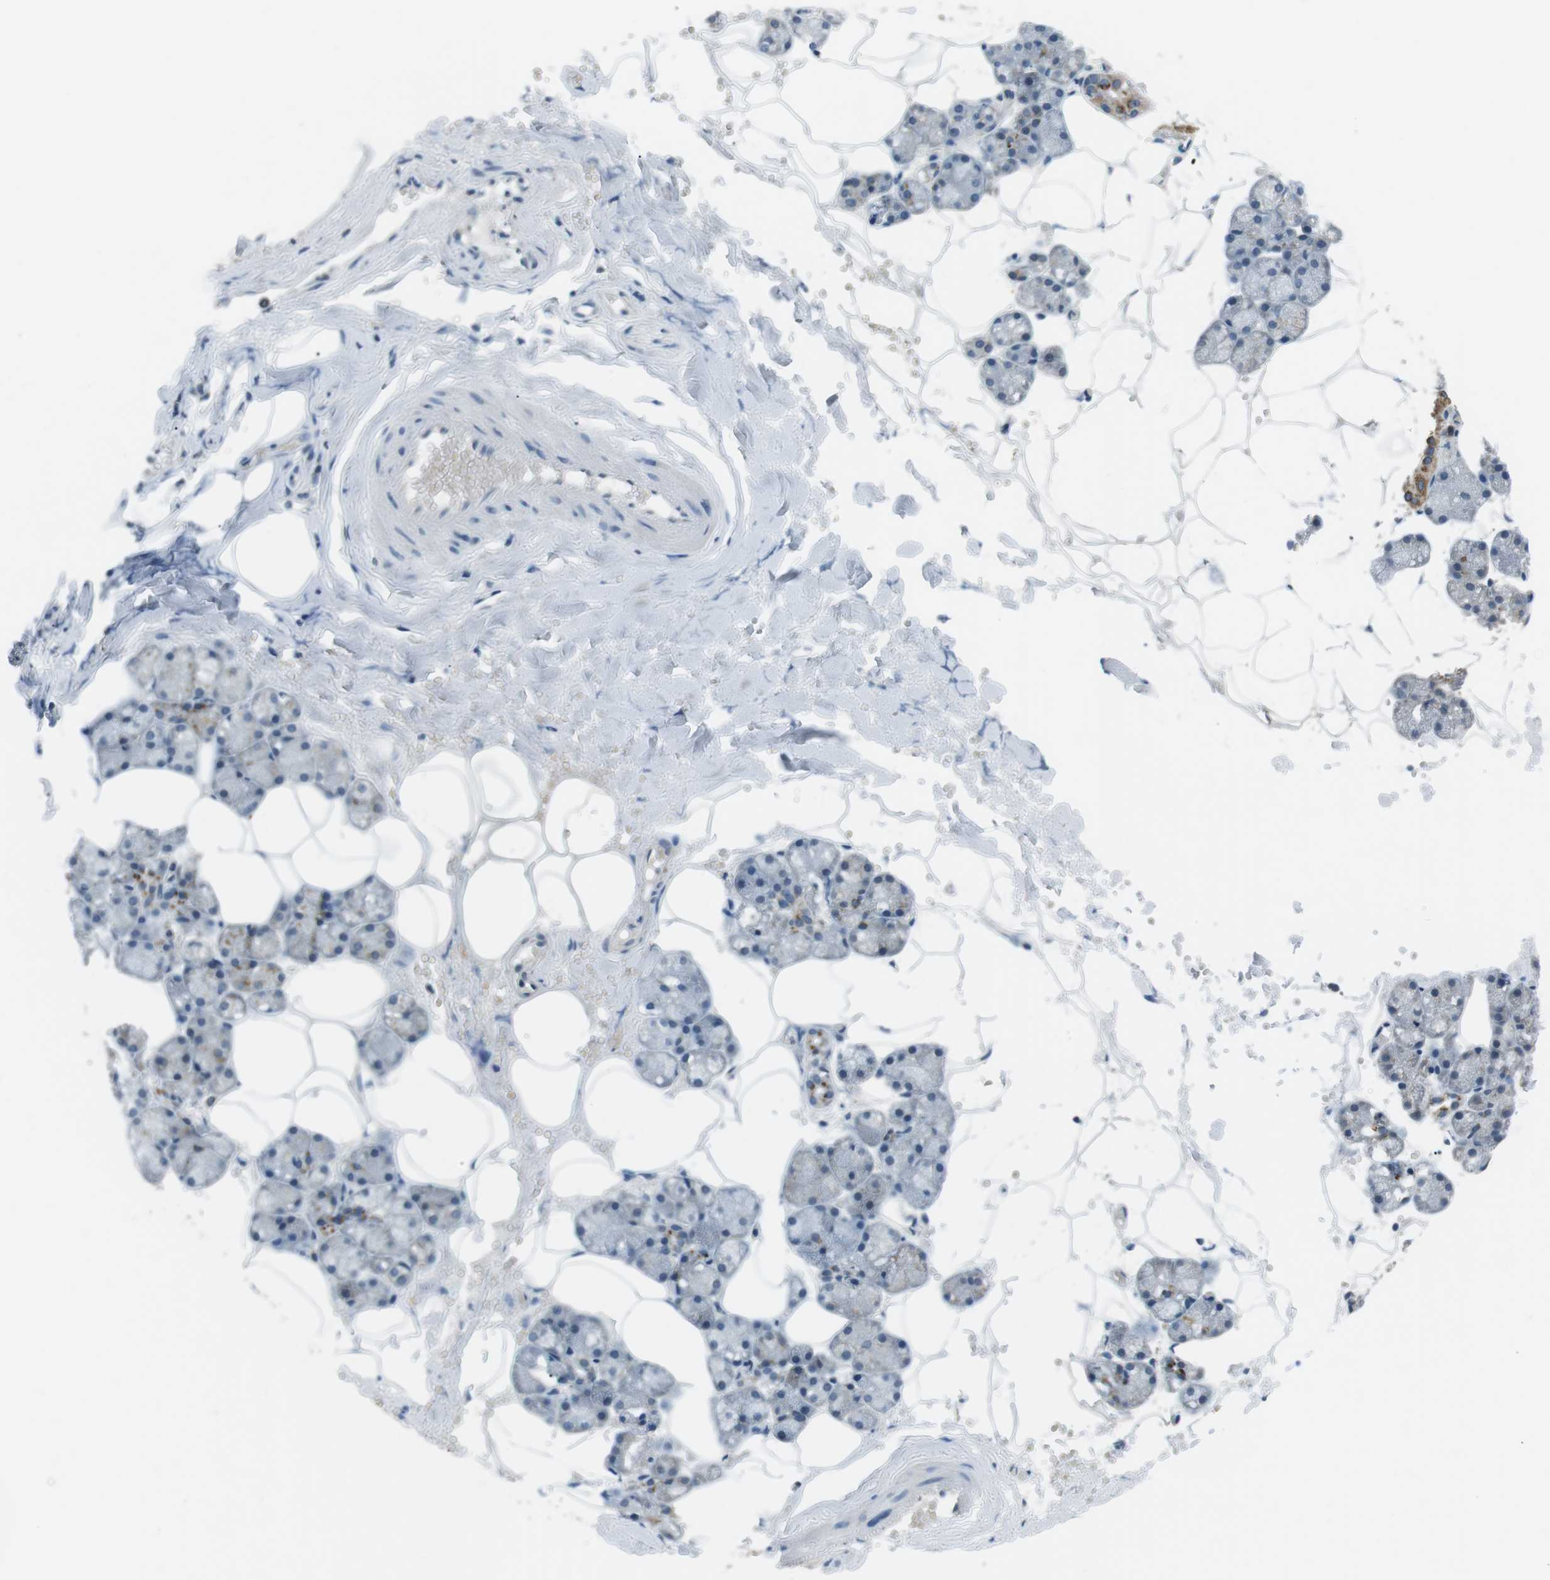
{"staining": {"intensity": "strong", "quantity": "25%-75%", "location": "cytoplasmic/membranous"}, "tissue": "salivary gland", "cell_type": "Glandular cells", "image_type": "normal", "snomed": [{"axis": "morphology", "description": "Normal tissue, NOS"}, {"axis": "topography", "description": "Salivary gland"}], "caption": "Protein expression analysis of benign human salivary gland reveals strong cytoplasmic/membranous positivity in approximately 25%-75% of glandular cells. (Stains: DAB (3,3'-diaminobenzidine) in brown, nuclei in blue, Microscopy: brightfield microscopy at high magnification).", "gene": "FAM3B", "patient": {"sex": "male", "age": 62}}